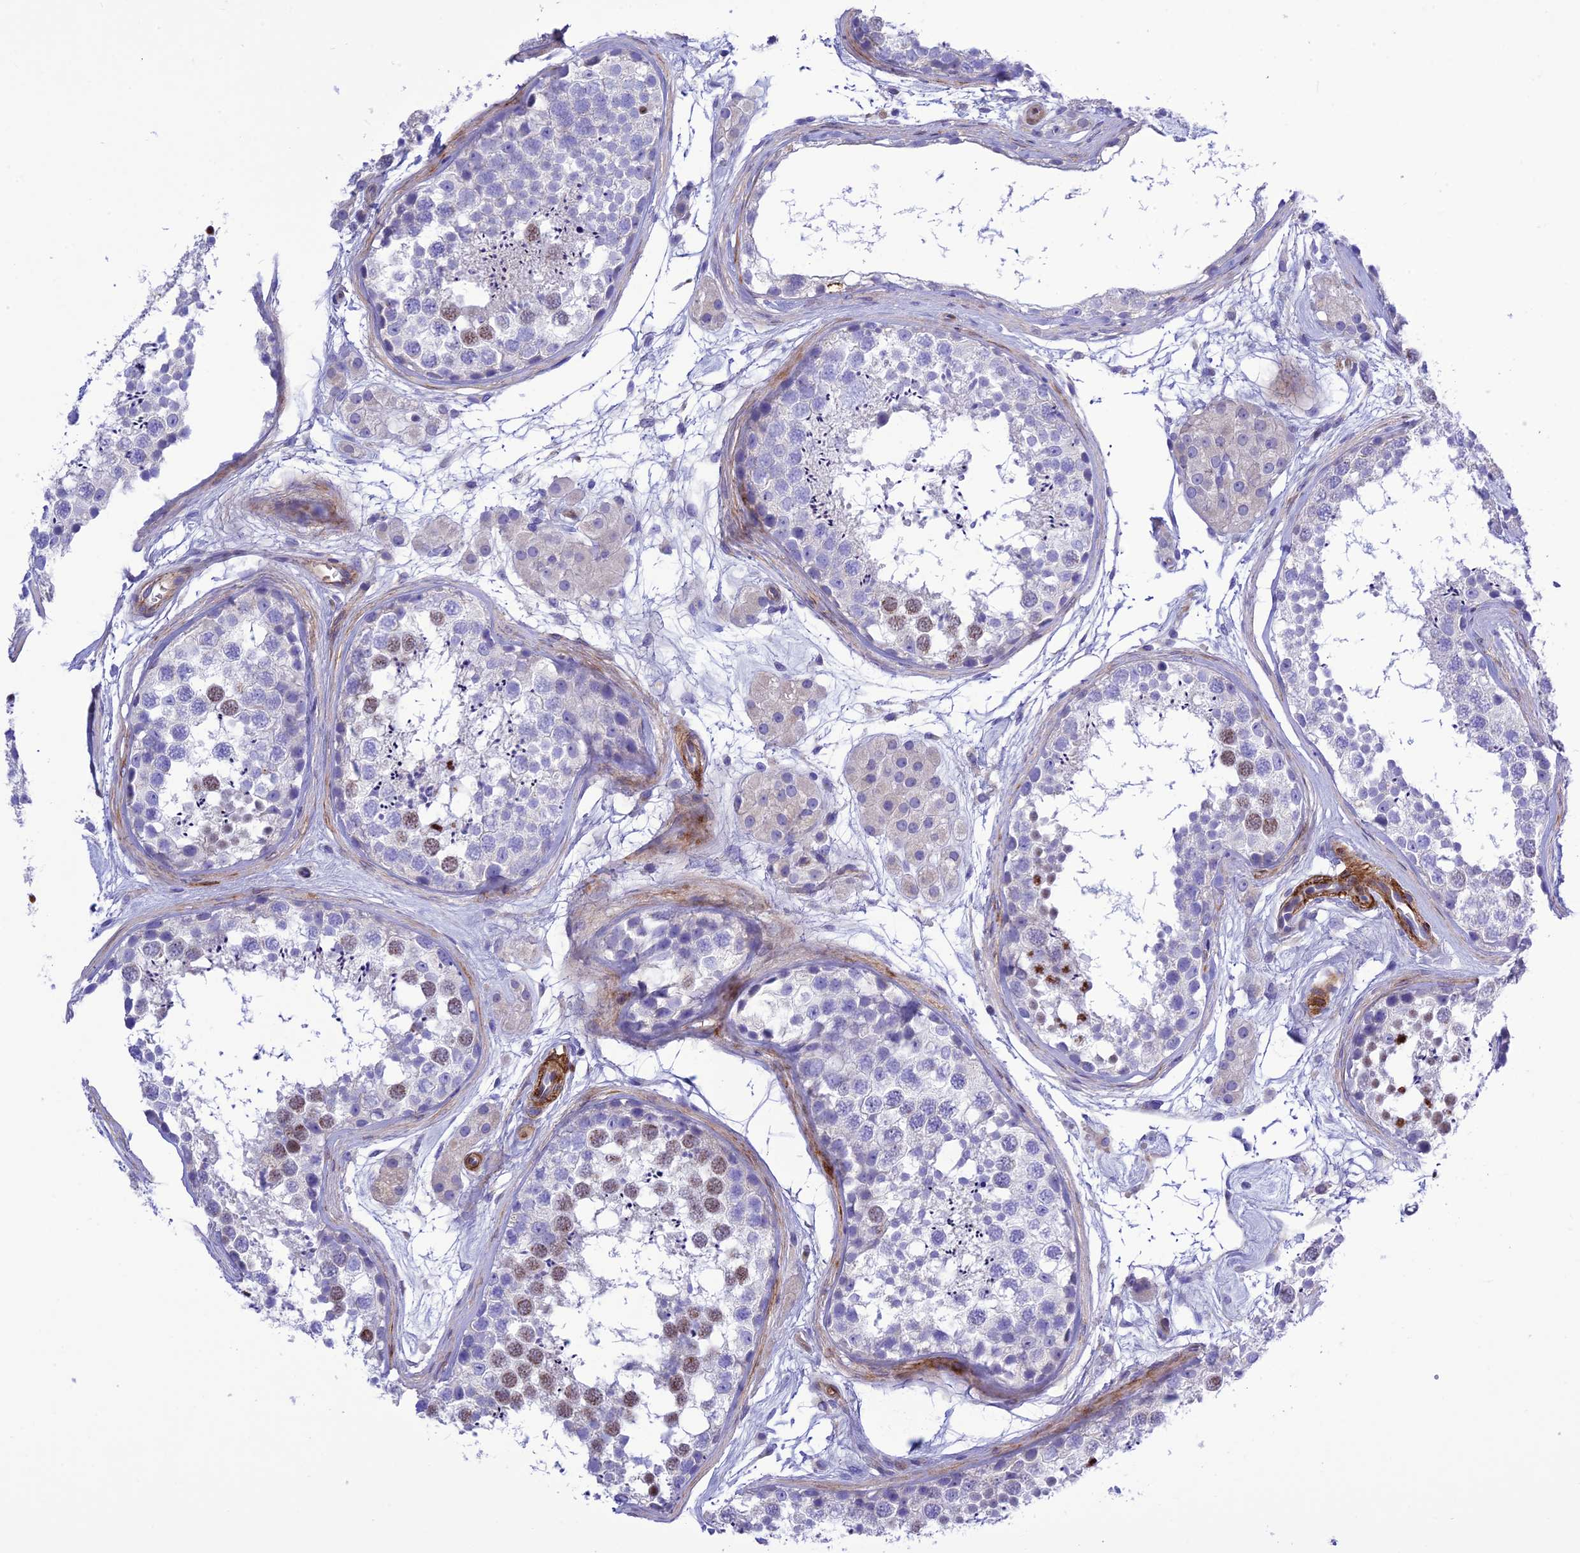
{"staining": {"intensity": "weak", "quantity": "<25%", "location": "nuclear"}, "tissue": "testis", "cell_type": "Cells in seminiferous ducts", "image_type": "normal", "snomed": [{"axis": "morphology", "description": "Normal tissue, NOS"}, {"axis": "topography", "description": "Testis"}], "caption": "Immunohistochemistry of unremarkable testis shows no expression in cells in seminiferous ducts.", "gene": "FRA10AC1", "patient": {"sex": "male", "age": 56}}